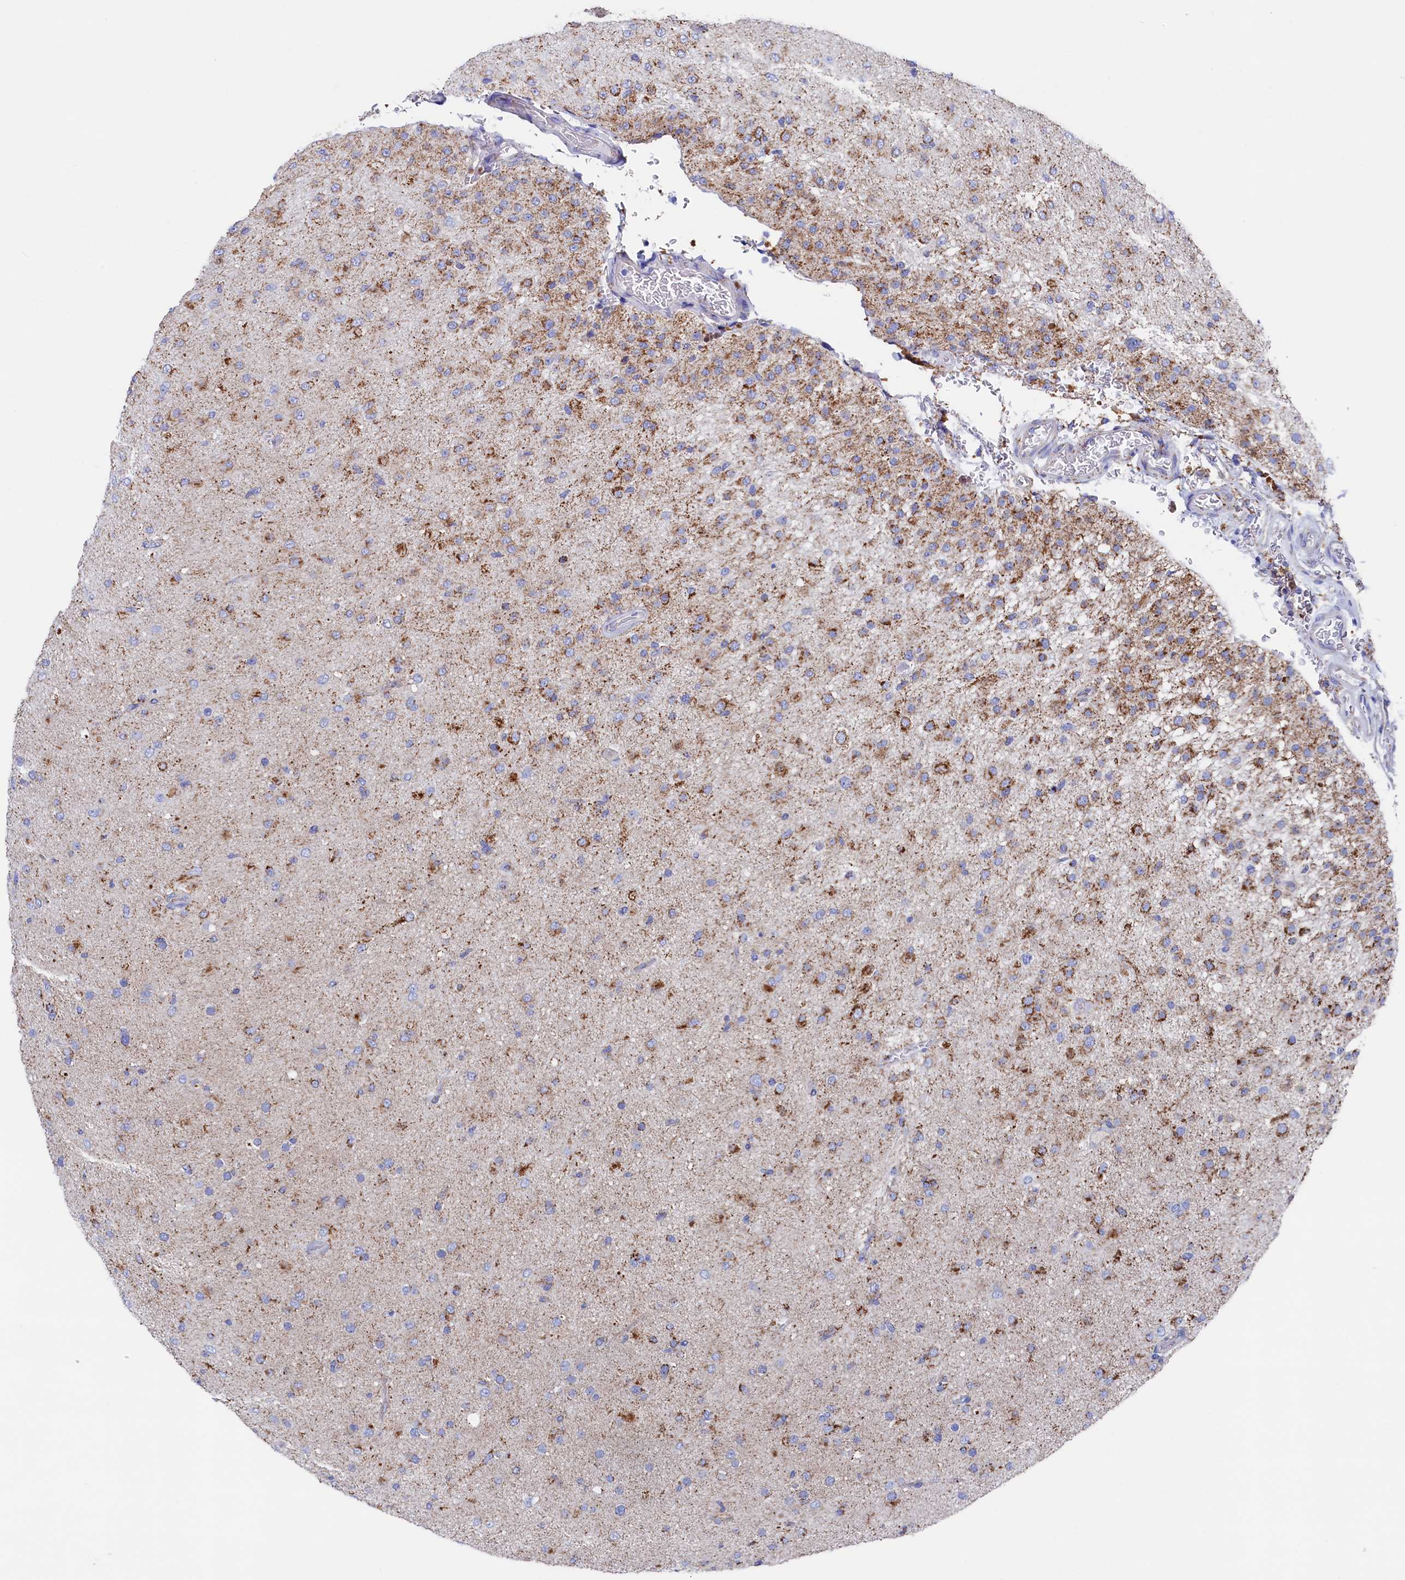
{"staining": {"intensity": "moderate", "quantity": "25%-75%", "location": "cytoplasmic/membranous"}, "tissue": "glioma", "cell_type": "Tumor cells", "image_type": "cancer", "snomed": [{"axis": "morphology", "description": "Glioma, malignant, Low grade"}, {"axis": "topography", "description": "Brain"}], "caption": "Tumor cells show medium levels of moderate cytoplasmic/membranous staining in about 25%-75% of cells in human malignant glioma (low-grade).", "gene": "MMAB", "patient": {"sex": "male", "age": 65}}